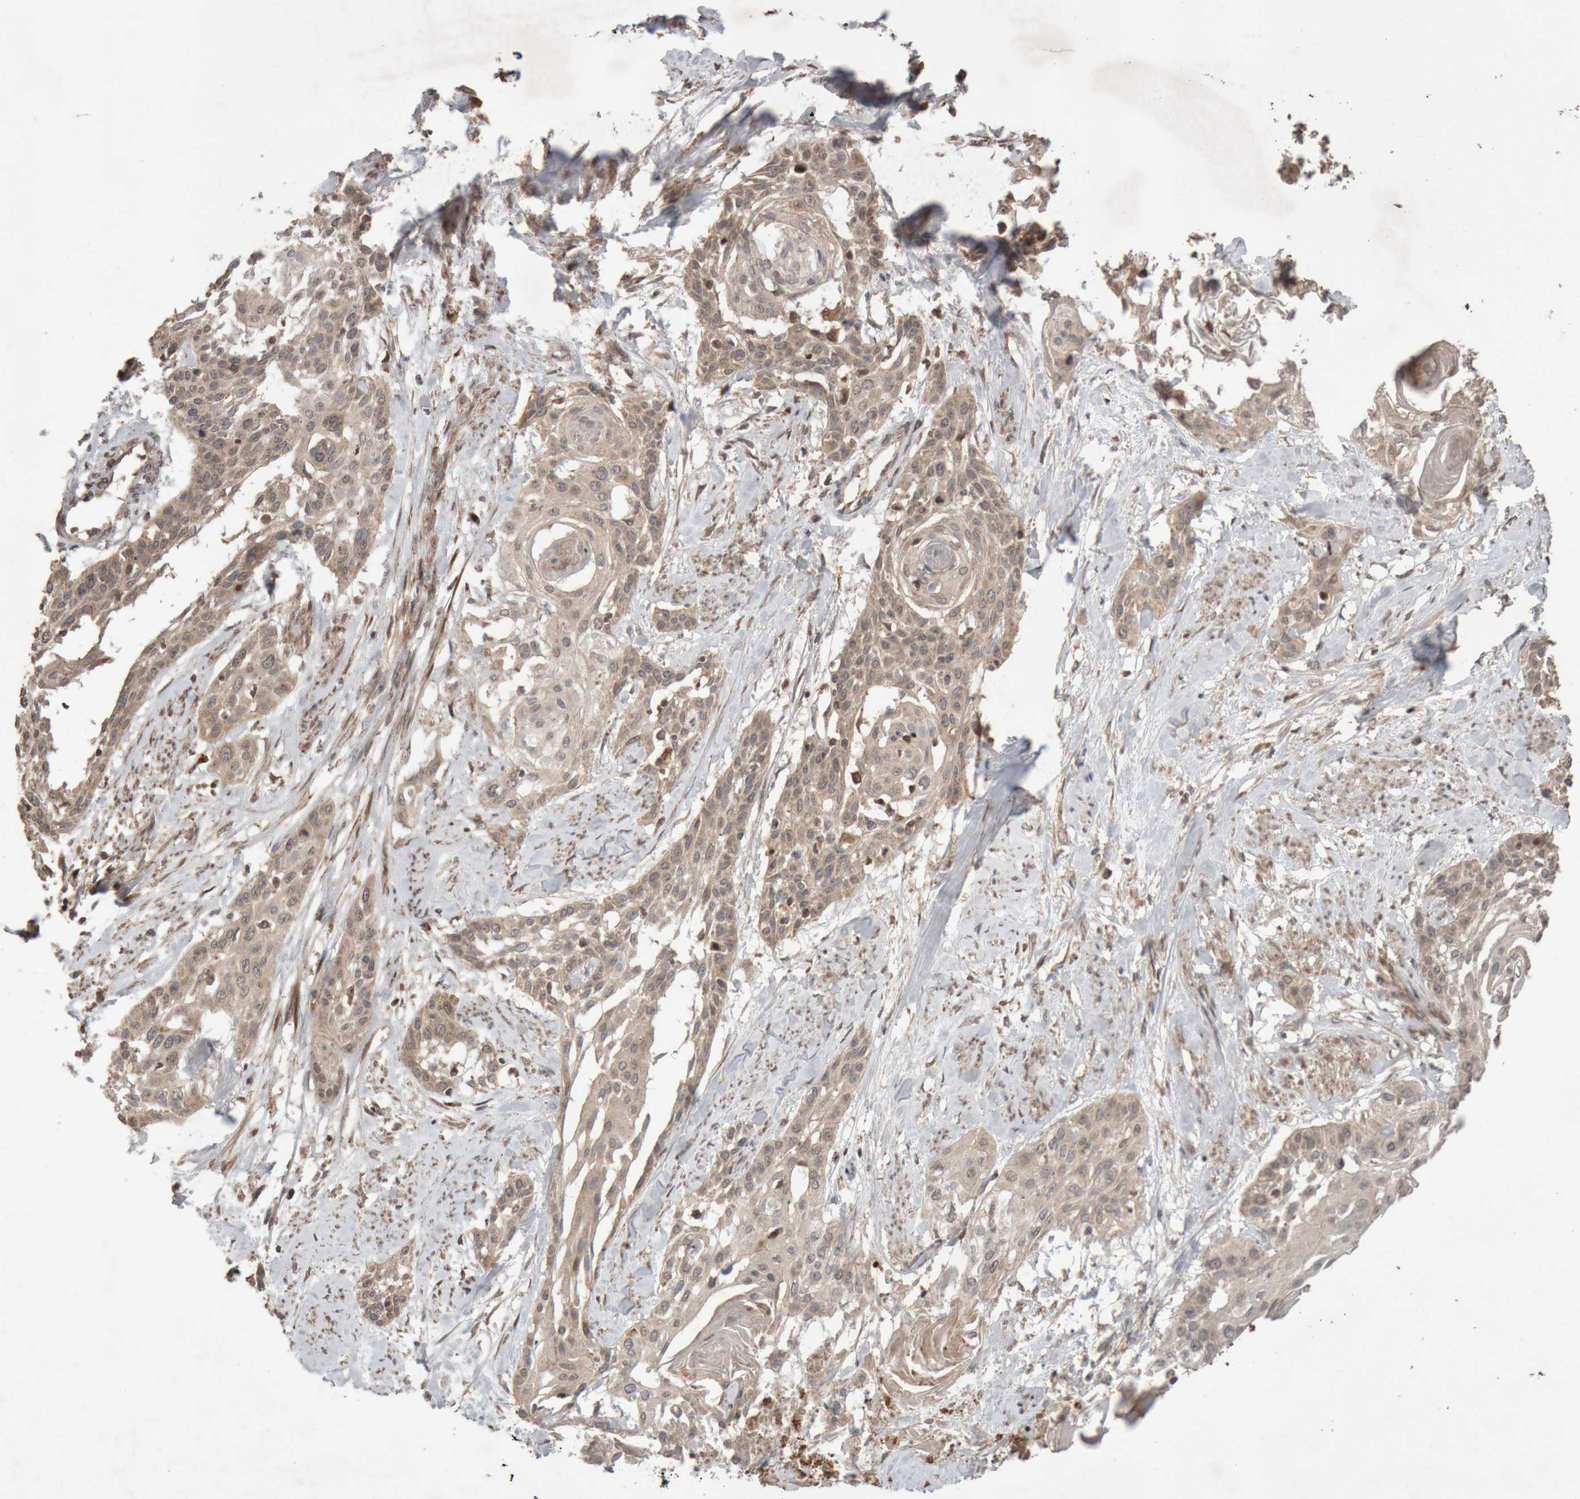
{"staining": {"intensity": "weak", "quantity": ">75%", "location": "cytoplasmic/membranous"}, "tissue": "cervical cancer", "cell_type": "Tumor cells", "image_type": "cancer", "snomed": [{"axis": "morphology", "description": "Squamous cell carcinoma, NOS"}, {"axis": "topography", "description": "Cervix"}], "caption": "Cervical cancer (squamous cell carcinoma) stained with DAB (3,3'-diaminobenzidine) IHC reveals low levels of weak cytoplasmic/membranous staining in about >75% of tumor cells.", "gene": "KIF21B", "patient": {"sex": "female", "age": 57}}